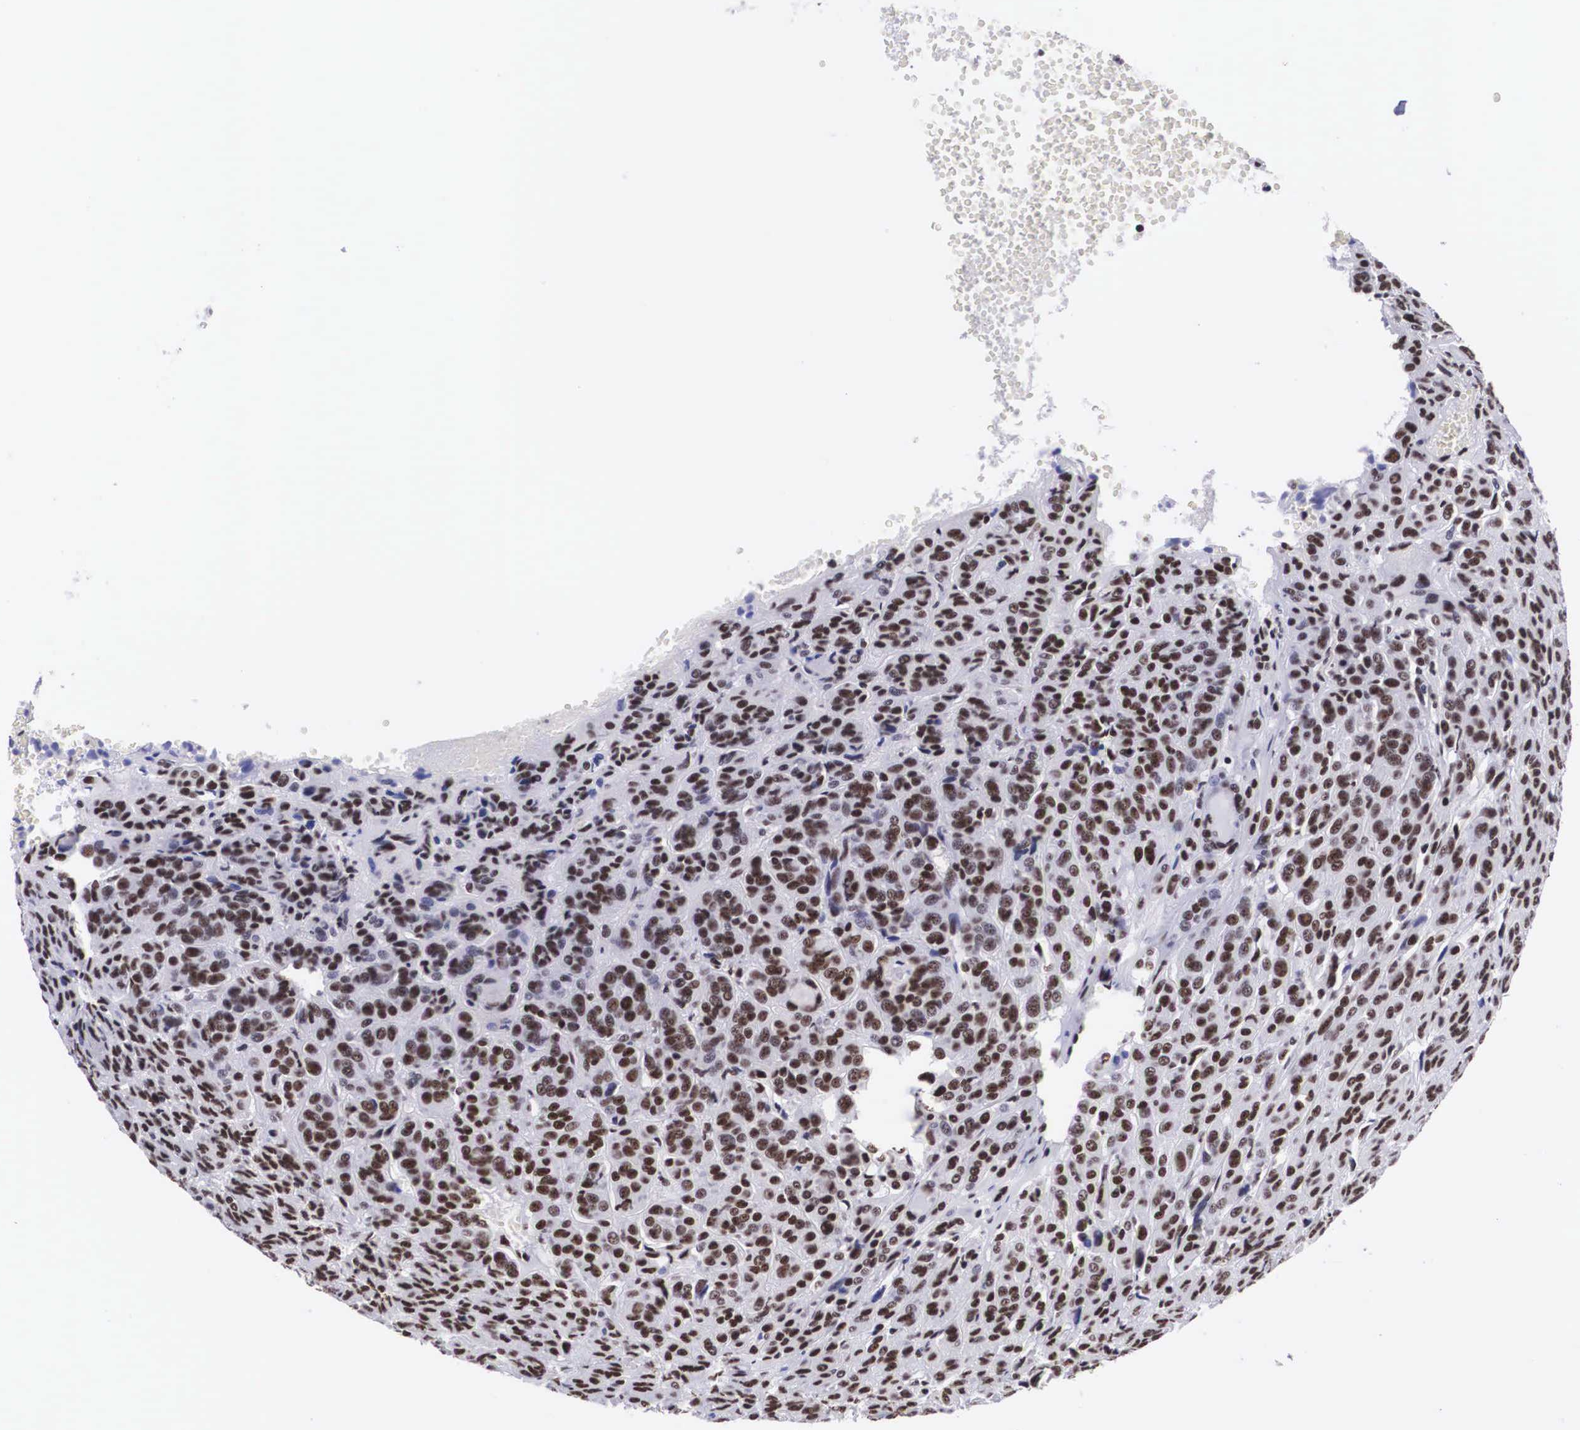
{"staining": {"intensity": "moderate", "quantity": ">75%", "location": "nuclear"}, "tissue": "thyroid cancer", "cell_type": "Tumor cells", "image_type": "cancer", "snomed": [{"axis": "morphology", "description": "Follicular adenoma carcinoma, NOS"}, {"axis": "topography", "description": "Thyroid gland"}], "caption": "Thyroid follicular adenoma carcinoma stained for a protein (brown) exhibits moderate nuclear positive positivity in approximately >75% of tumor cells.", "gene": "SF3A1", "patient": {"sex": "female", "age": 71}}